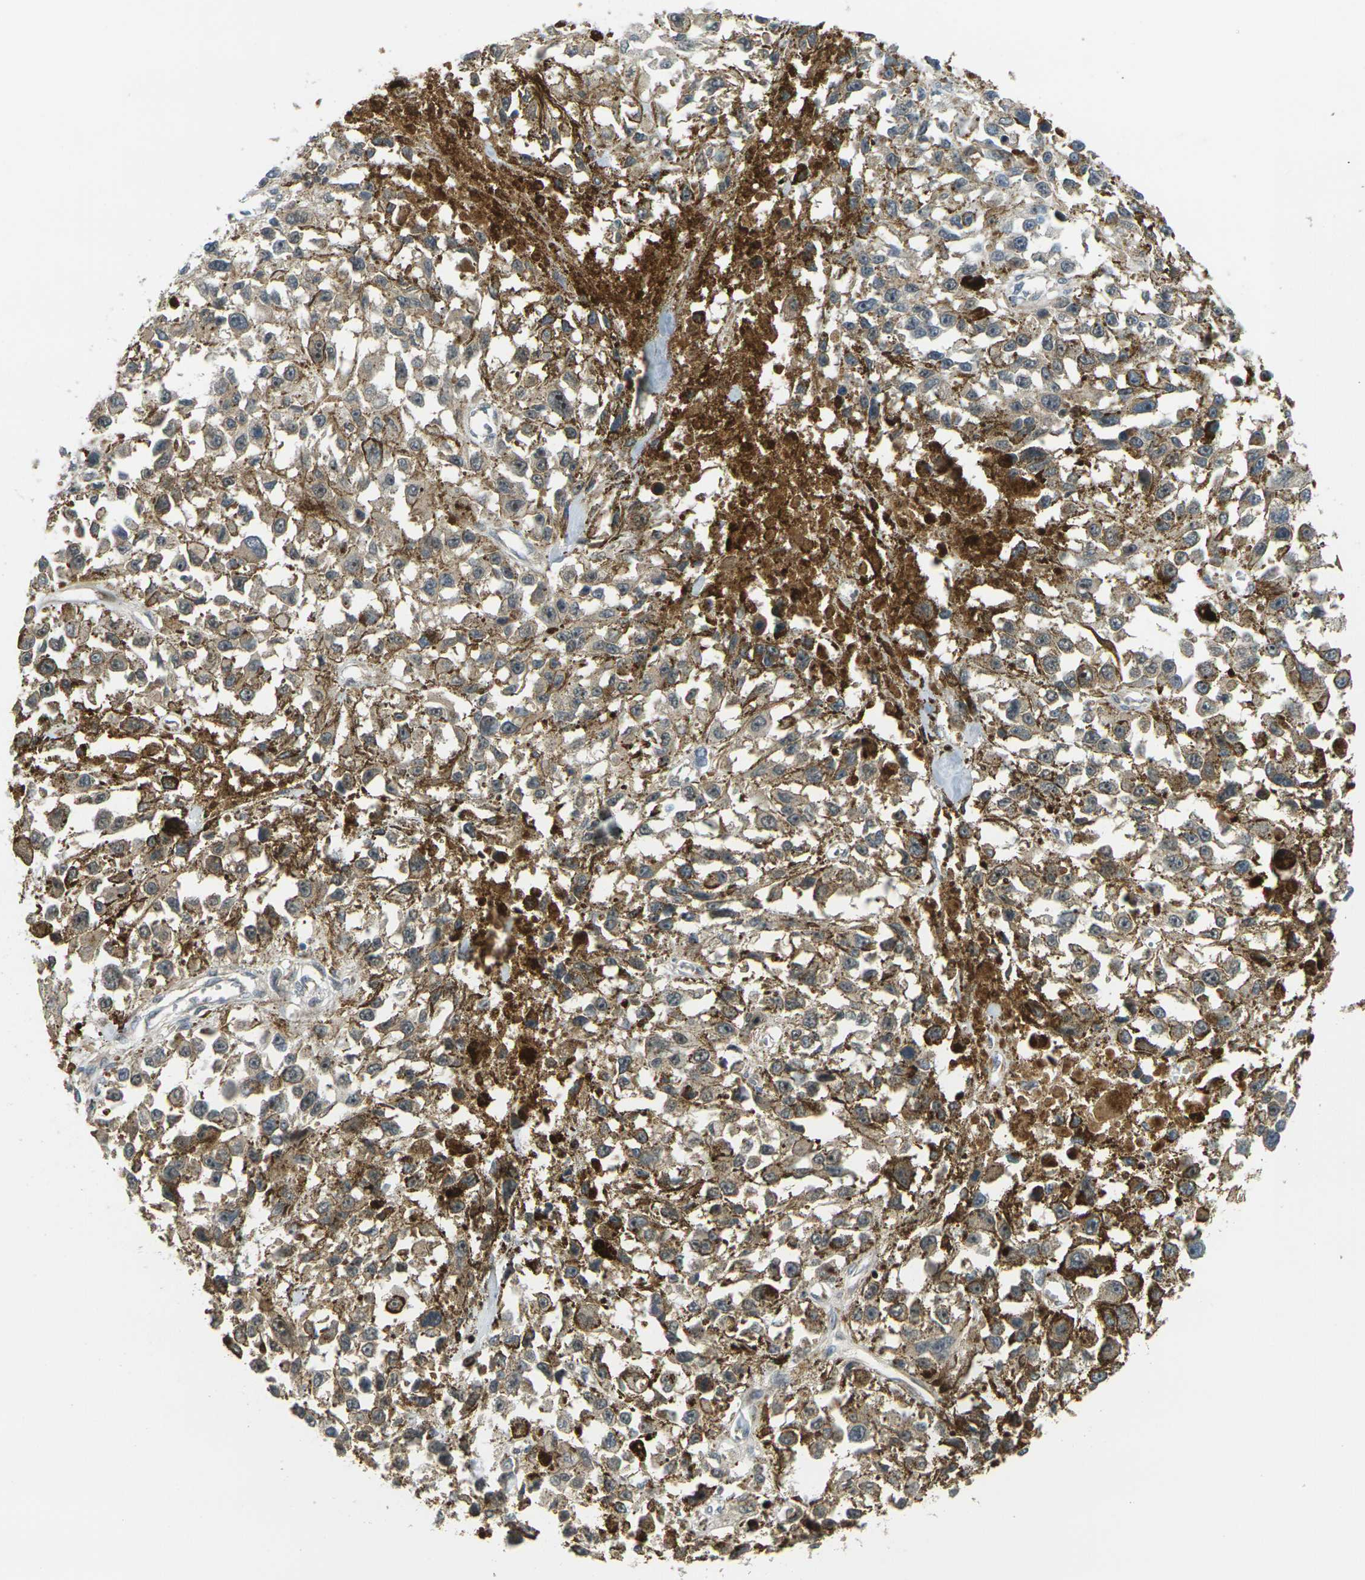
{"staining": {"intensity": "weak", "quantity": ">75%", "location": "cytoplasmic/membranous"}, "tissue": "melanoma", "cell_type": "Tumor cells", "image_type": "cancer", "snomed": [{"axis": "morphology", "description": "Malignant melanoma, Metastatic site"}, {"axis": "topography", "description": "Lymph node"}], "caption": "Weak cytoplasmic/membranous protein staining is appreciated in approximately >75% of tumor cells in melanoma. Using DAB (3,3'-diaminobenzidine) (brown) and hematoxylin (blue) stains, captured at high magnification using brightfield microscopy.", "gene": "KLHL8", "patient": {"sex": "male", "age": 59}}